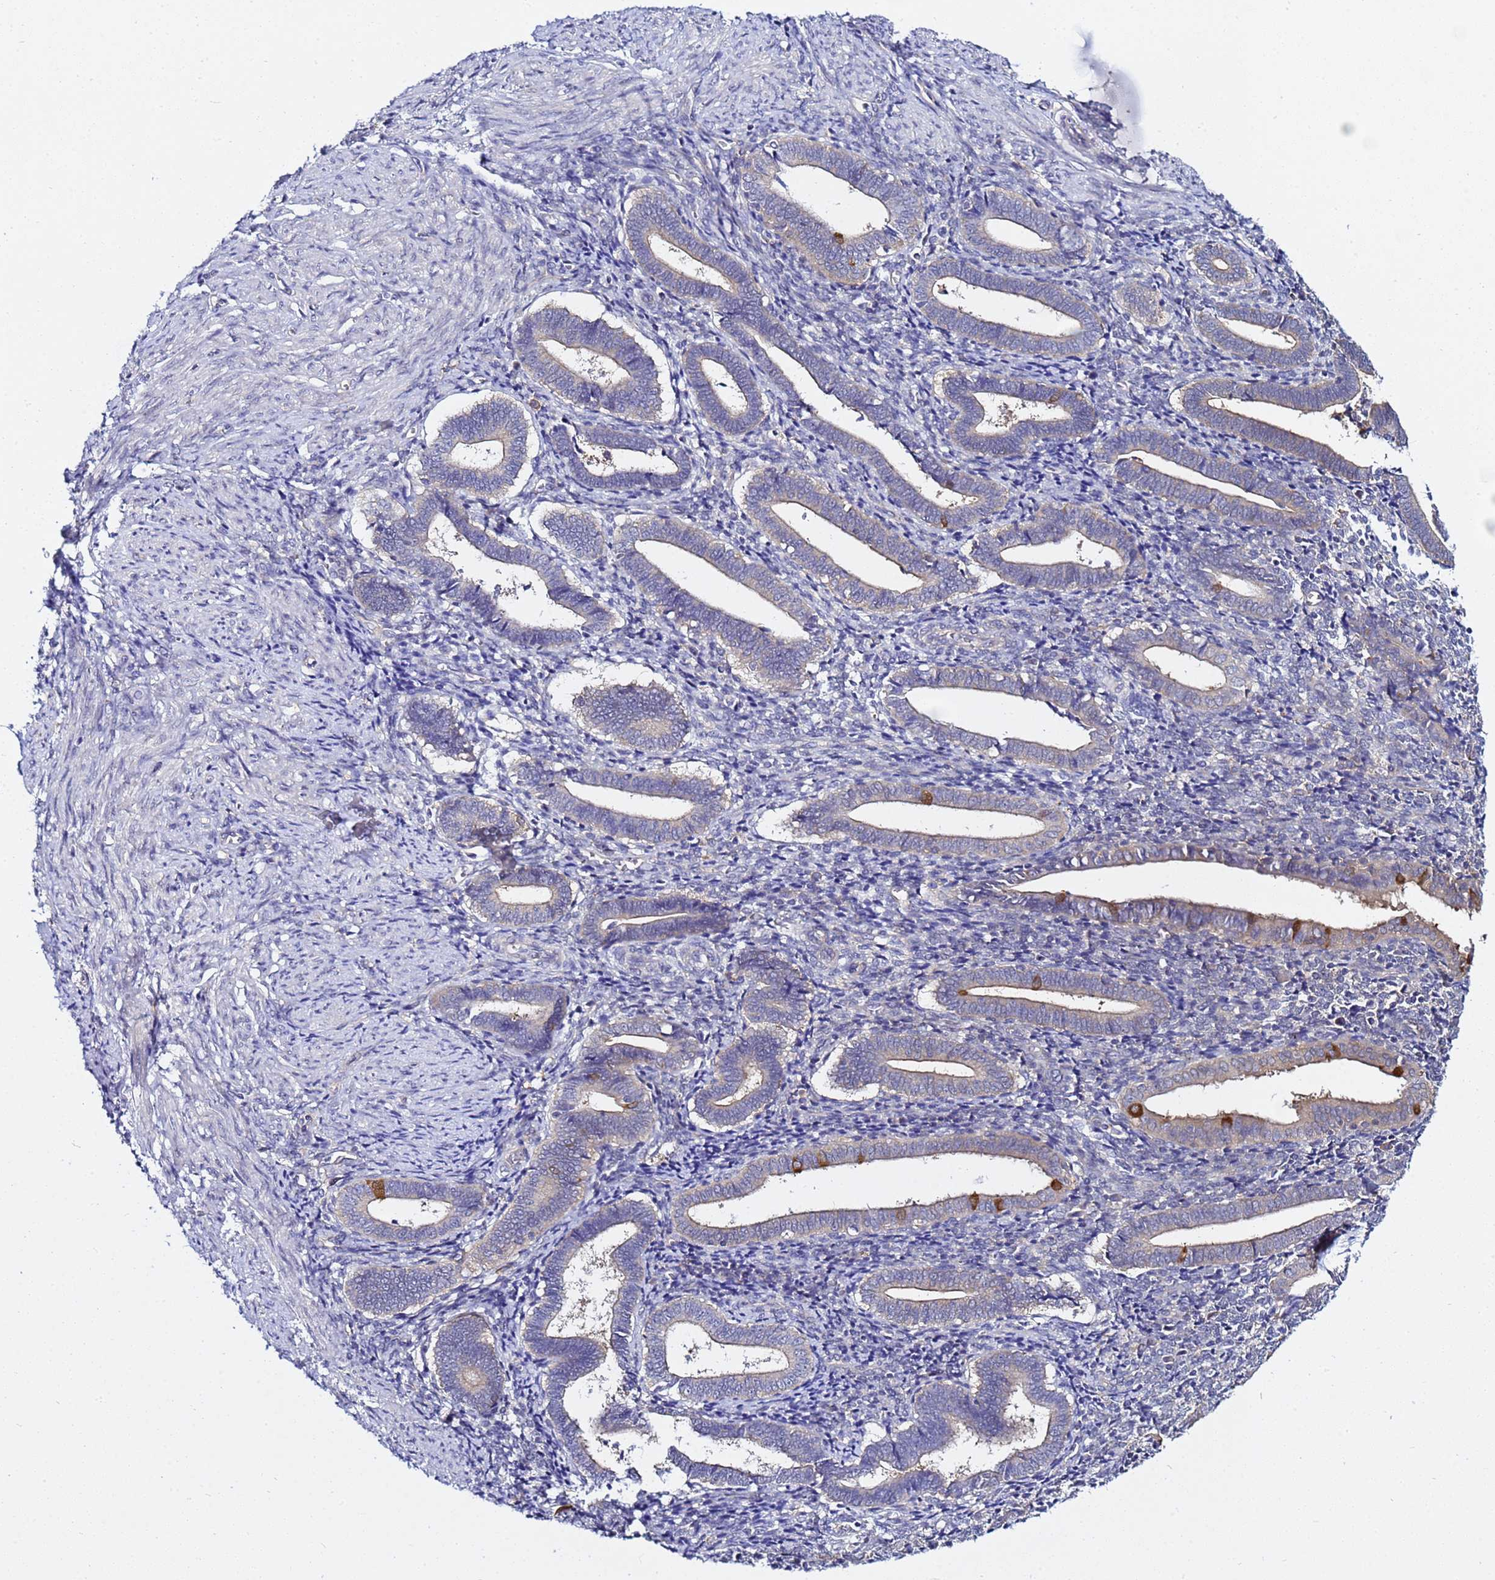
{"staining": {"intensity": "negative", "quantity": "none", "location": "none"}, "tissue": "endometrium", "cell_type": "Cells in endometrial stroma", "image_type": "normal", "snomed": [{"axis": "morphology", "description": "Normal tissue, NOS"}, {"axis": "topography", "description": "Other"}, {"axis": "topography", "description": "Endometrium"}], "caption": "This is an IHC histopathology image of benign endometrium. There is no positivity in cells in endometrial stroma.", "gene": "LENG1", "patient": {"sex": "female", "age": 44}}